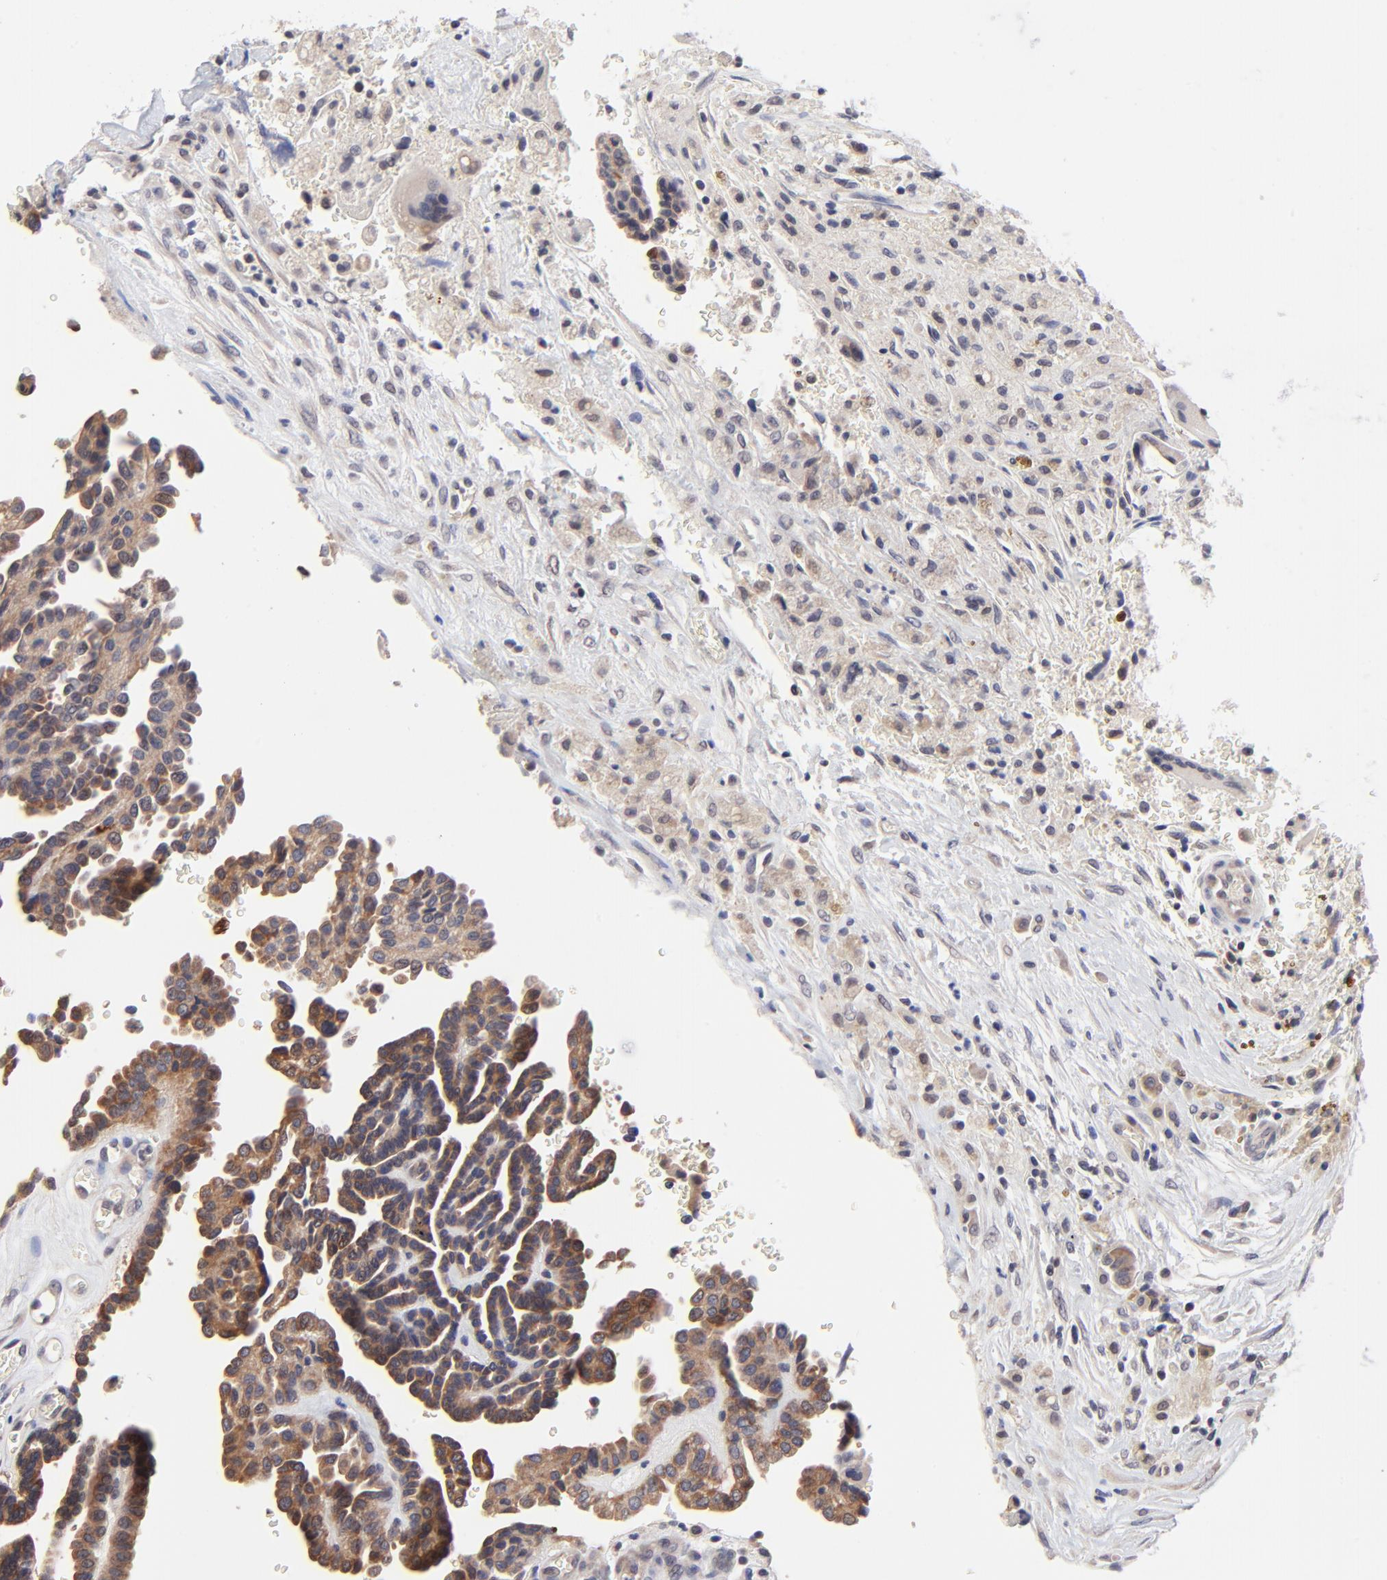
{"staining": {"intensity": "moderate", "quantity": ">75%", "location": "cytoplasmic/membranous"}, "tissue": "thyroid cancer", "cell_type": "Tumor cells", "image_type": "cancer", "snomed": [{"axis": "morphology", "description": "Papillary adenocarcinoma, NOS"}, {"axis": "topography", "description": "Thyroid gland"}], "caption": "Immunohistochemical staining of thyroid papillary adenocarcinoma exhibits moderate cytoplasmic/membranous protein positivity in approximately >75% of tumor cells. The staining was performed using DAB to visualize the protein expression in brown, while the nuclei were stained in blue with hematoxylin (Magnification: 20x).", "gene": "FBXO8", "patient": {"sex": "male", "age": 87}}